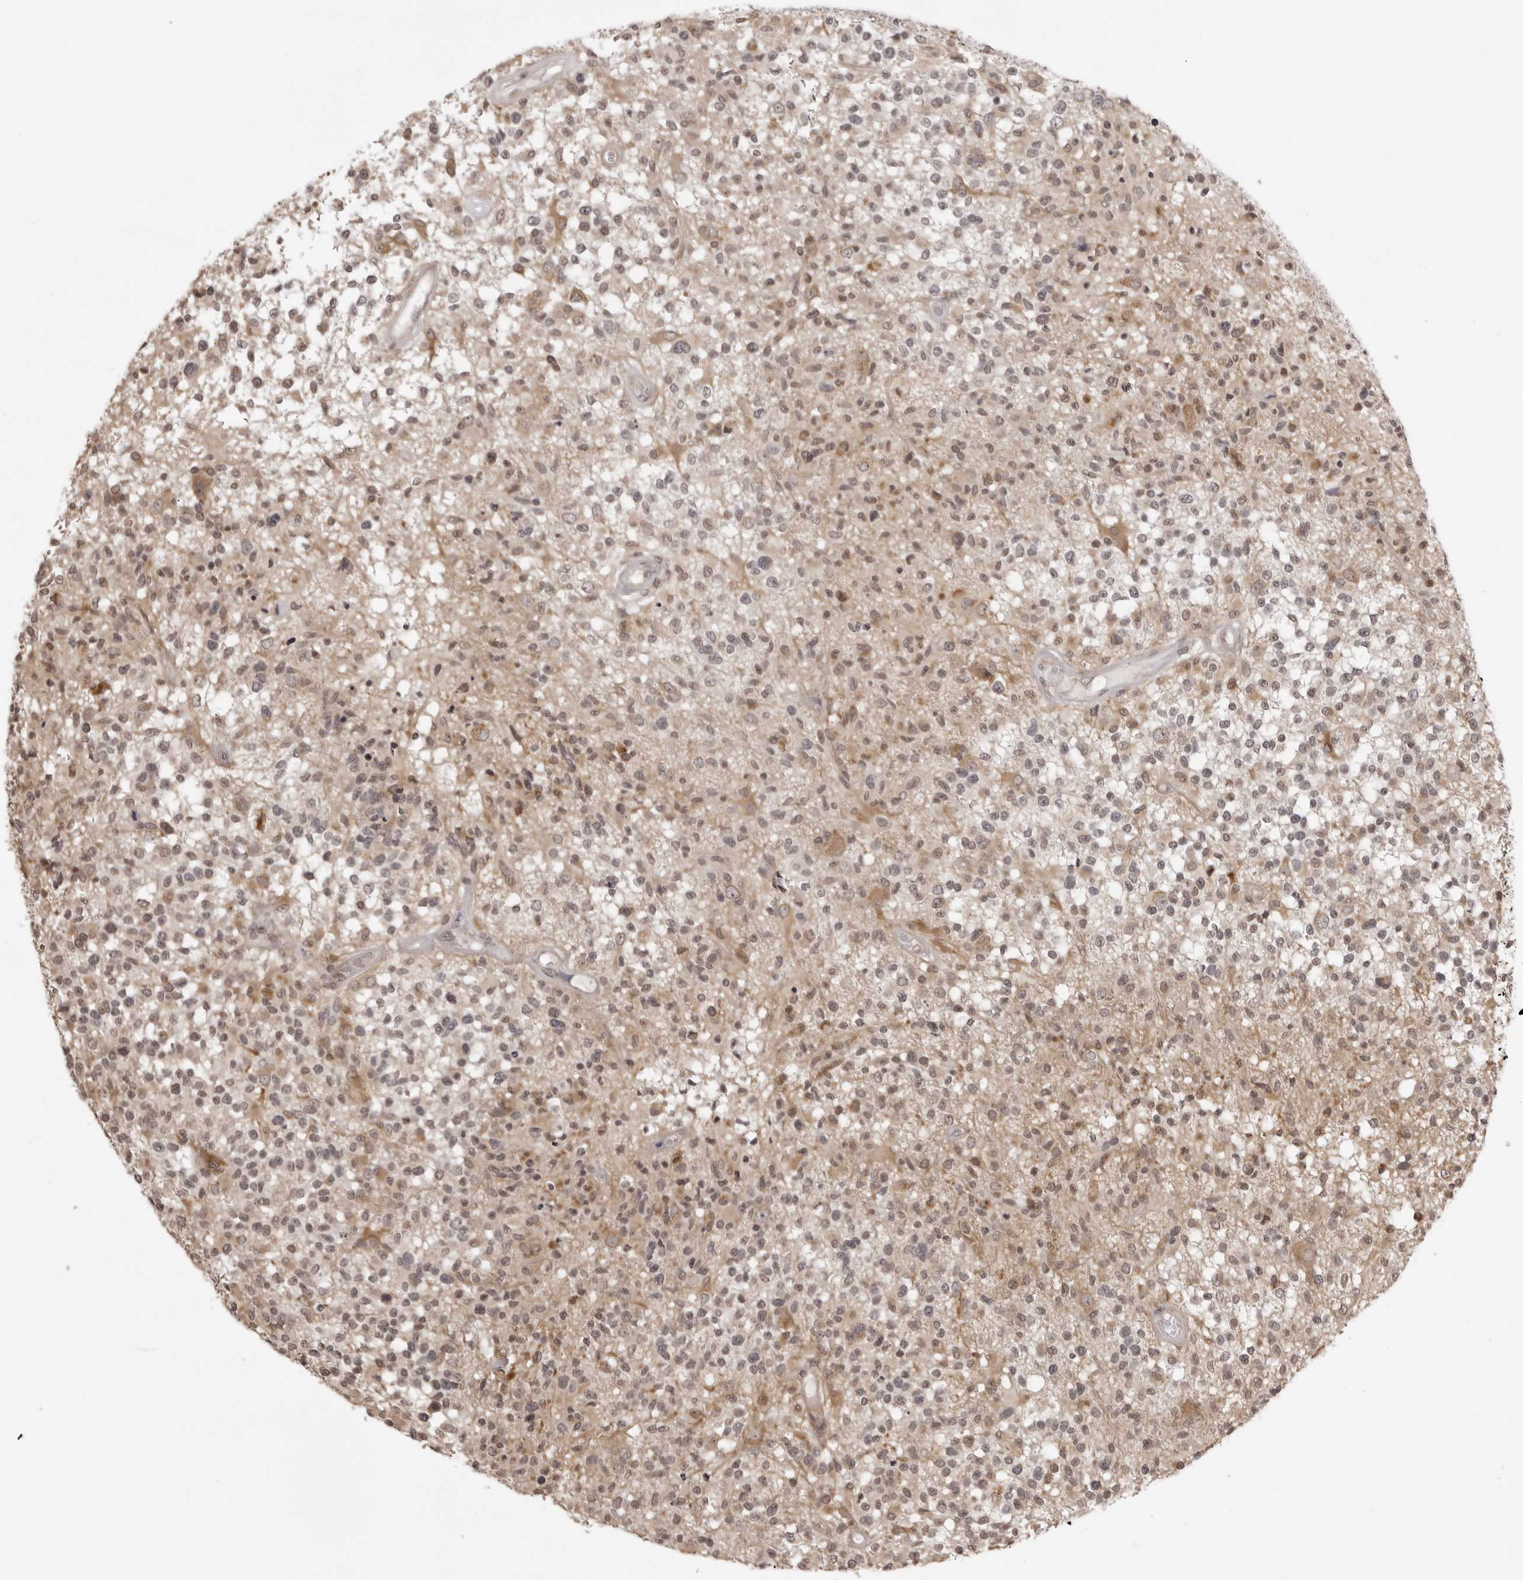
{"staining": {"intensity": "weak", "quantity": "25%-75%", "location": "cytoplasmic/membranous"}, "tissue": "glioma", "cell_type": "Tumor cells", "image_type": "cancer", "snomed": [{"axis": "morphology", "description": "Glioma, malignant, High grade"}, {"axis": "morphology", "description": "Glioblastoma, NOS"}, {"axis": "topography", "description": "Brain"}], "caption": "Human glioblastoma stained with a protein marker reveals weak staining in tumor cells.", "gene": "ZC3H11A", "patient": {"sex": "male", "age": 60}}